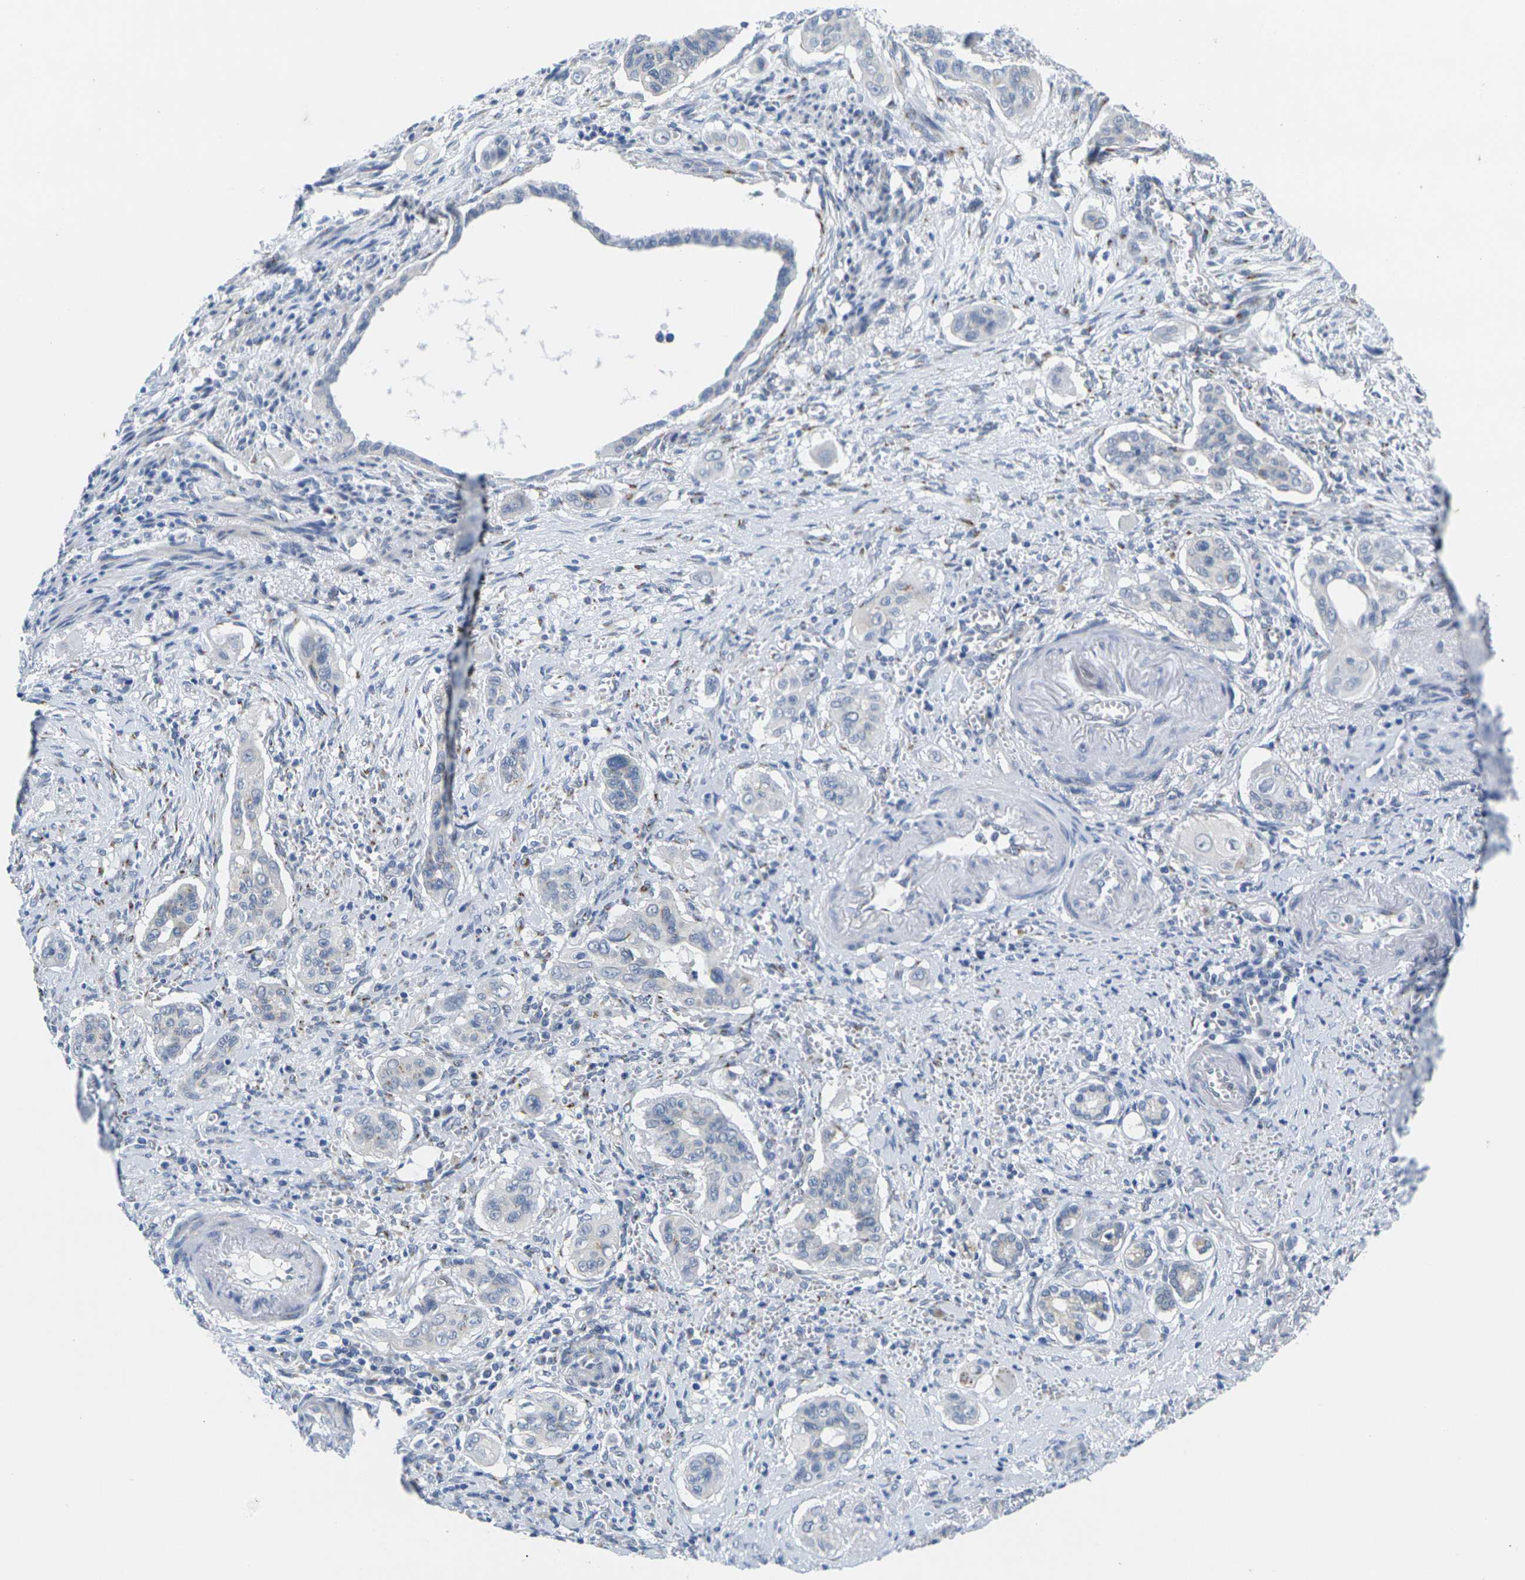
{"staining": {"intensity": "negative", "quantity": "none", "location": "none"}, "tissue": "pancreatic cancer", "cell_type": "Tumor cells", "image_type": "cancer", "snomed": [{"axis": "morphology", "description": "Adenocarcinoma, NOS"}, {"axis": "topography", "description": "Pancreas"}], "caption": "Pancreatic cancer (adenocarcinoma) was stained to show a protein in brown. There is no significant staining in tumor cells.", "gene": "CRK", "patient": {"sex": "male", "age": 77}}